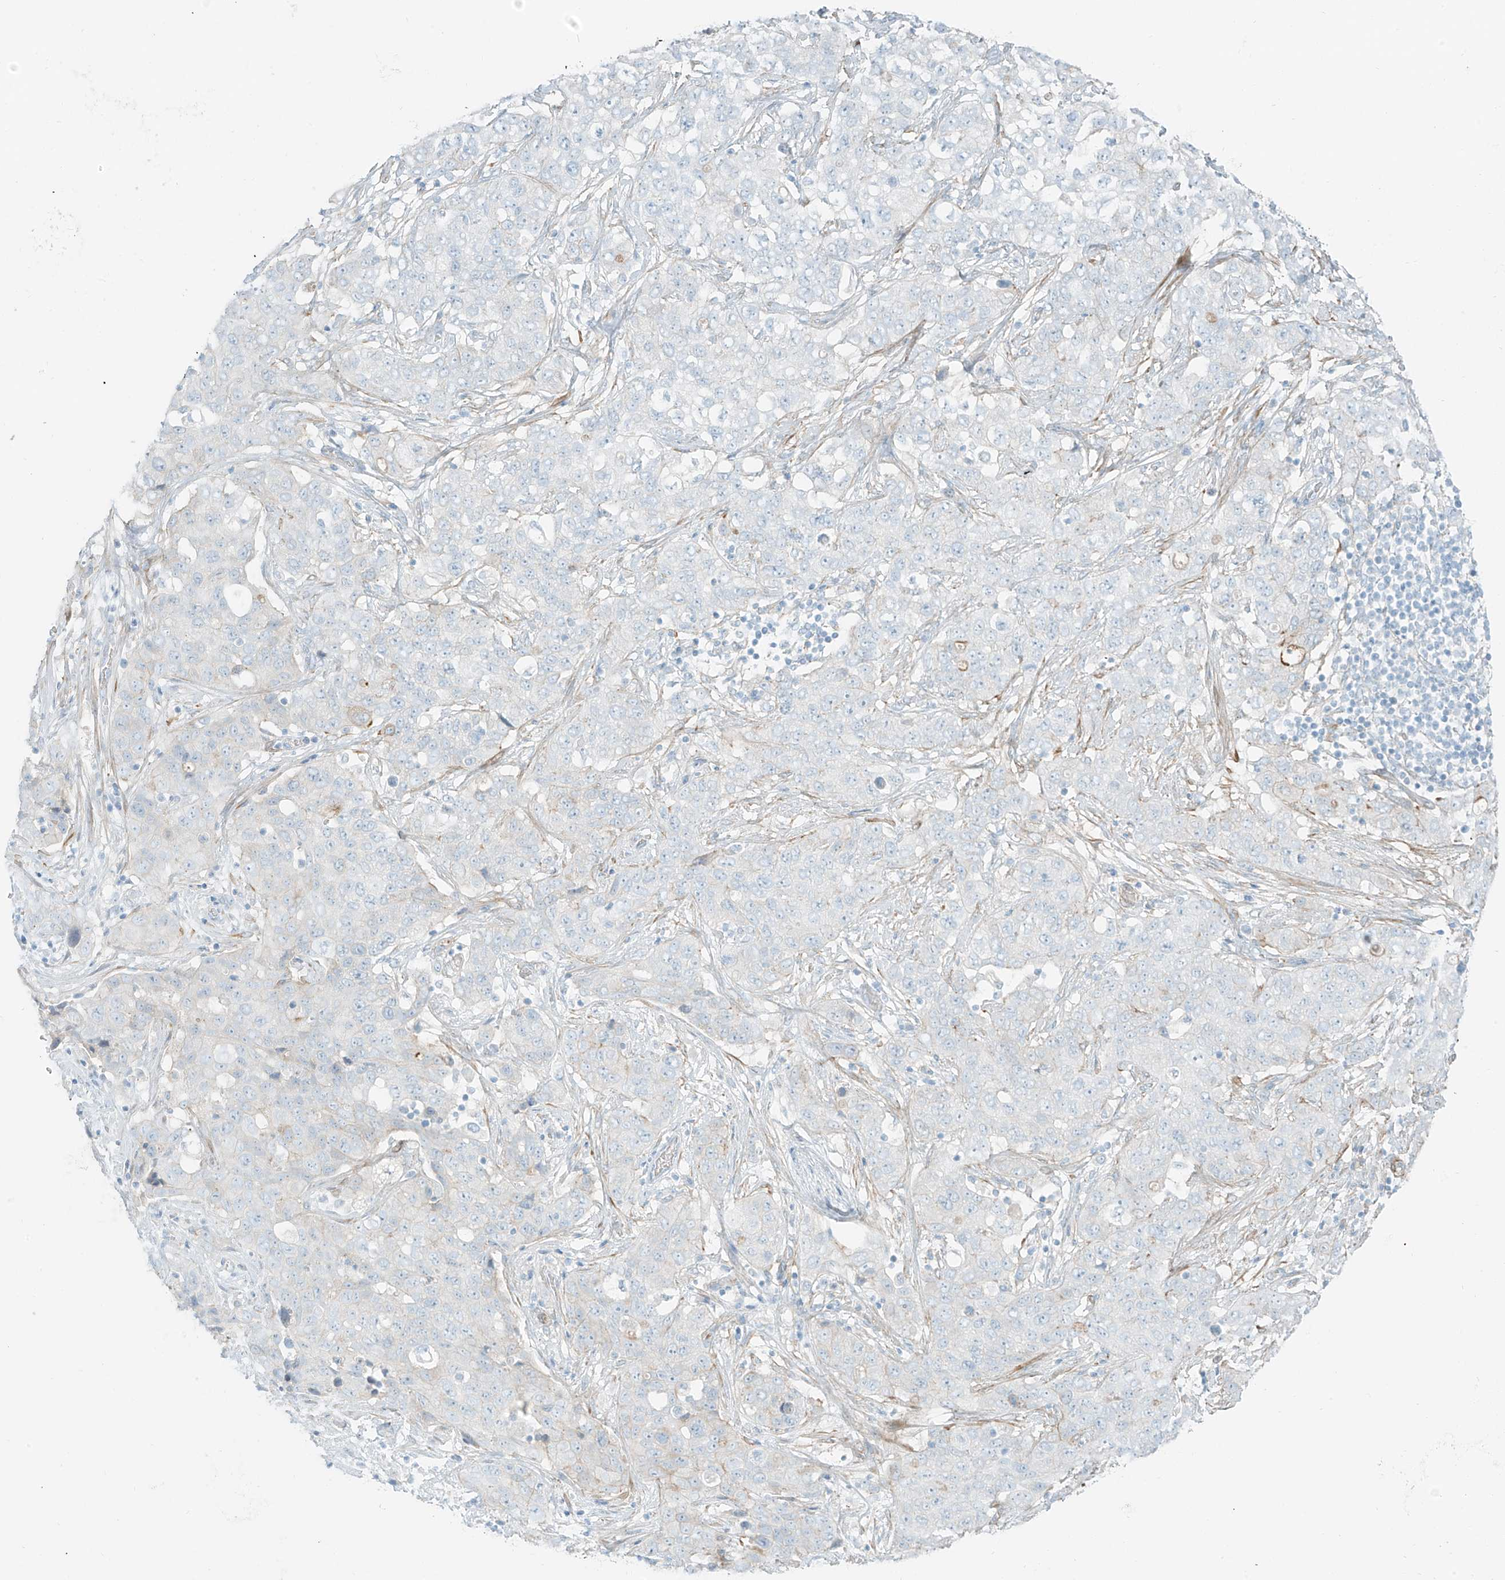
{"staining": {"intensity": "negative", "quantity": "none", "location": "none"}, "tissue": "stomach cancer", "cell_type": "Tumor cells", "image_type": "cancer", "snomed": [{"axis": "morphology", "description": "Normal tissue, NOS"}, {"axis": "morphology", "description": "Adenocarcinoma, NOS"}, {"axis": "topography", "description": "Lymph node"}, {"axis": "topography", "description": "Stomach"}], "caption": "Tumor cells are negative for protein expression in human stomach cancer (adenocarcinoma).", "gene": "SMCP", "patient": {"sex": "male", "age": 48}}